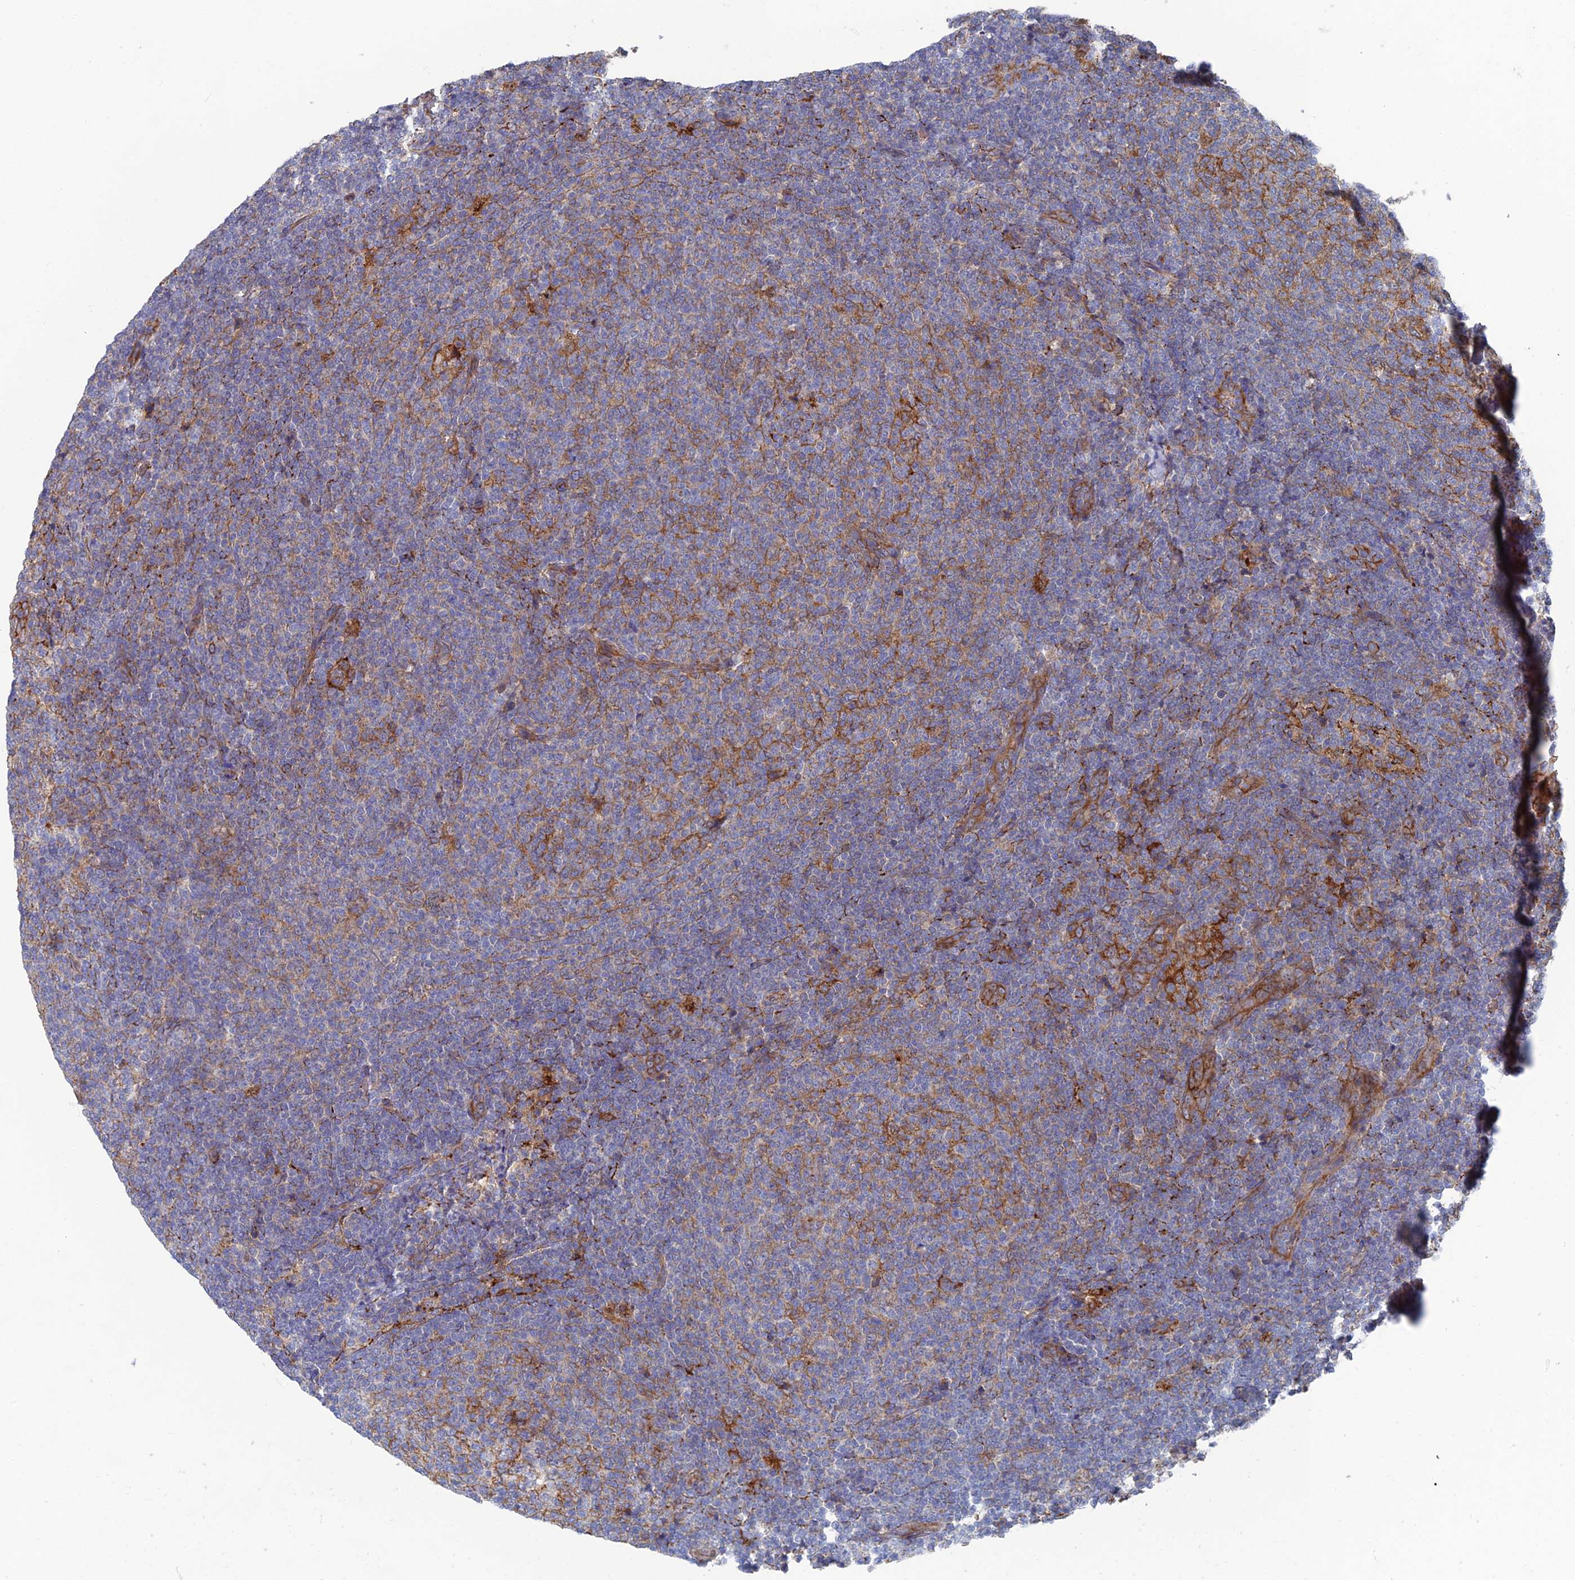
{"staining": {"intensity": "weak", "quantity": "<25%", "location": "cytoplasmic/membranous"}, "tissue": "lymphoma", "cell_type": "Tumor cells", "image_type": "cancer", "snomed": [{"axis": "morphology", "description": "Malignant lymphoma, non-Hodgkin's type, Low grade"}, {"axis": "topography", "description": "Lymph node"}], "caption": "Immunohistochemistry of human low-grade malignant lymphoma, non-Hodgkin's type reveals no expression in tumor cells.", "gene": "SNX11", "patient": {"sex": "male", "age": 66}}